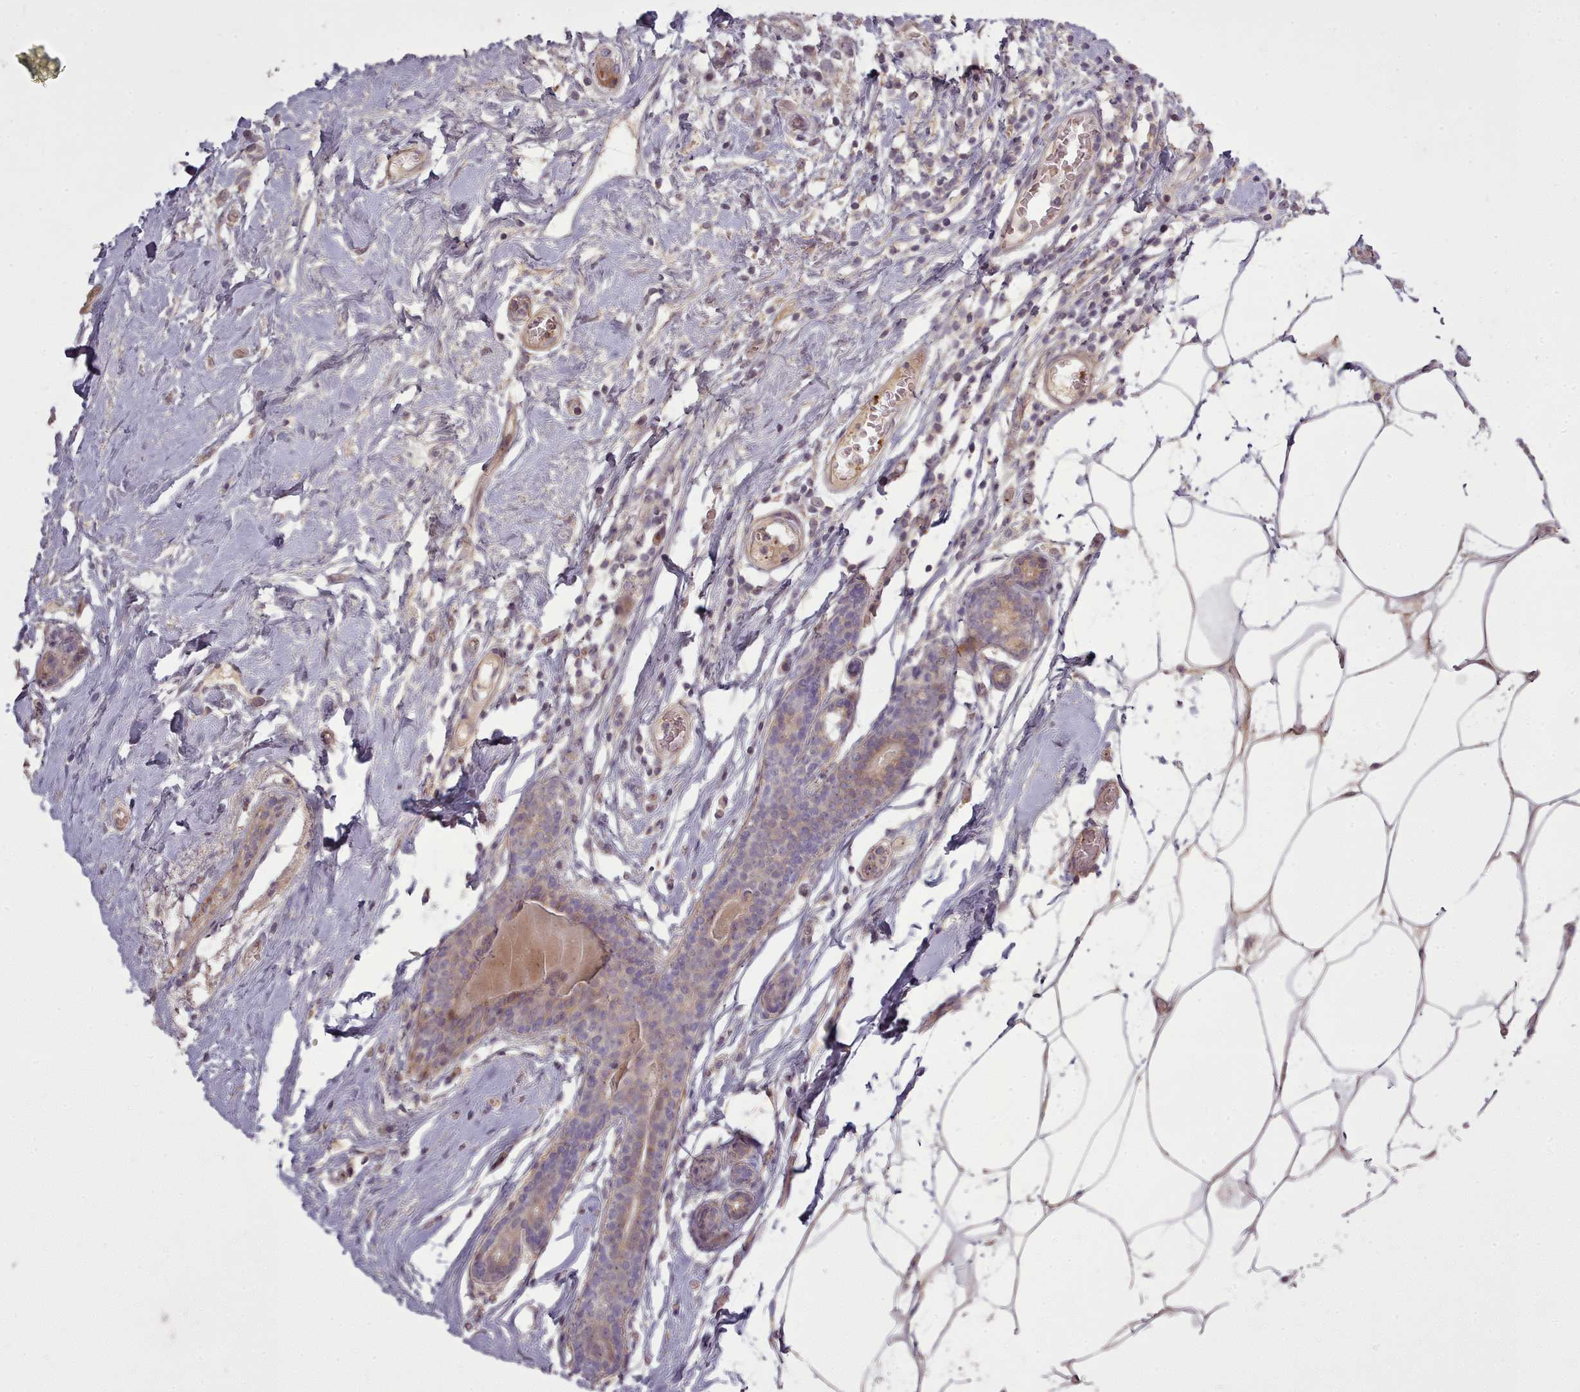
{"staining": {"intensity": "negative", "quantity": "none", "location": "none"}, "tissue": "breast cancer", "cell_type": "Tumor cells", "image_type": "cancer", "snomed": [{"axis": "morphology", "description": "Lobular carcinoma"}, {"axis": "topography", "description": "Breast"}], "caption": "Photomicrograph shows no protein positivity in tumor cells of breast cancer (lobular carcinoma) tissue.", "gene": "LEFTY2", "patient": {"sex": "female", "age": 58}}